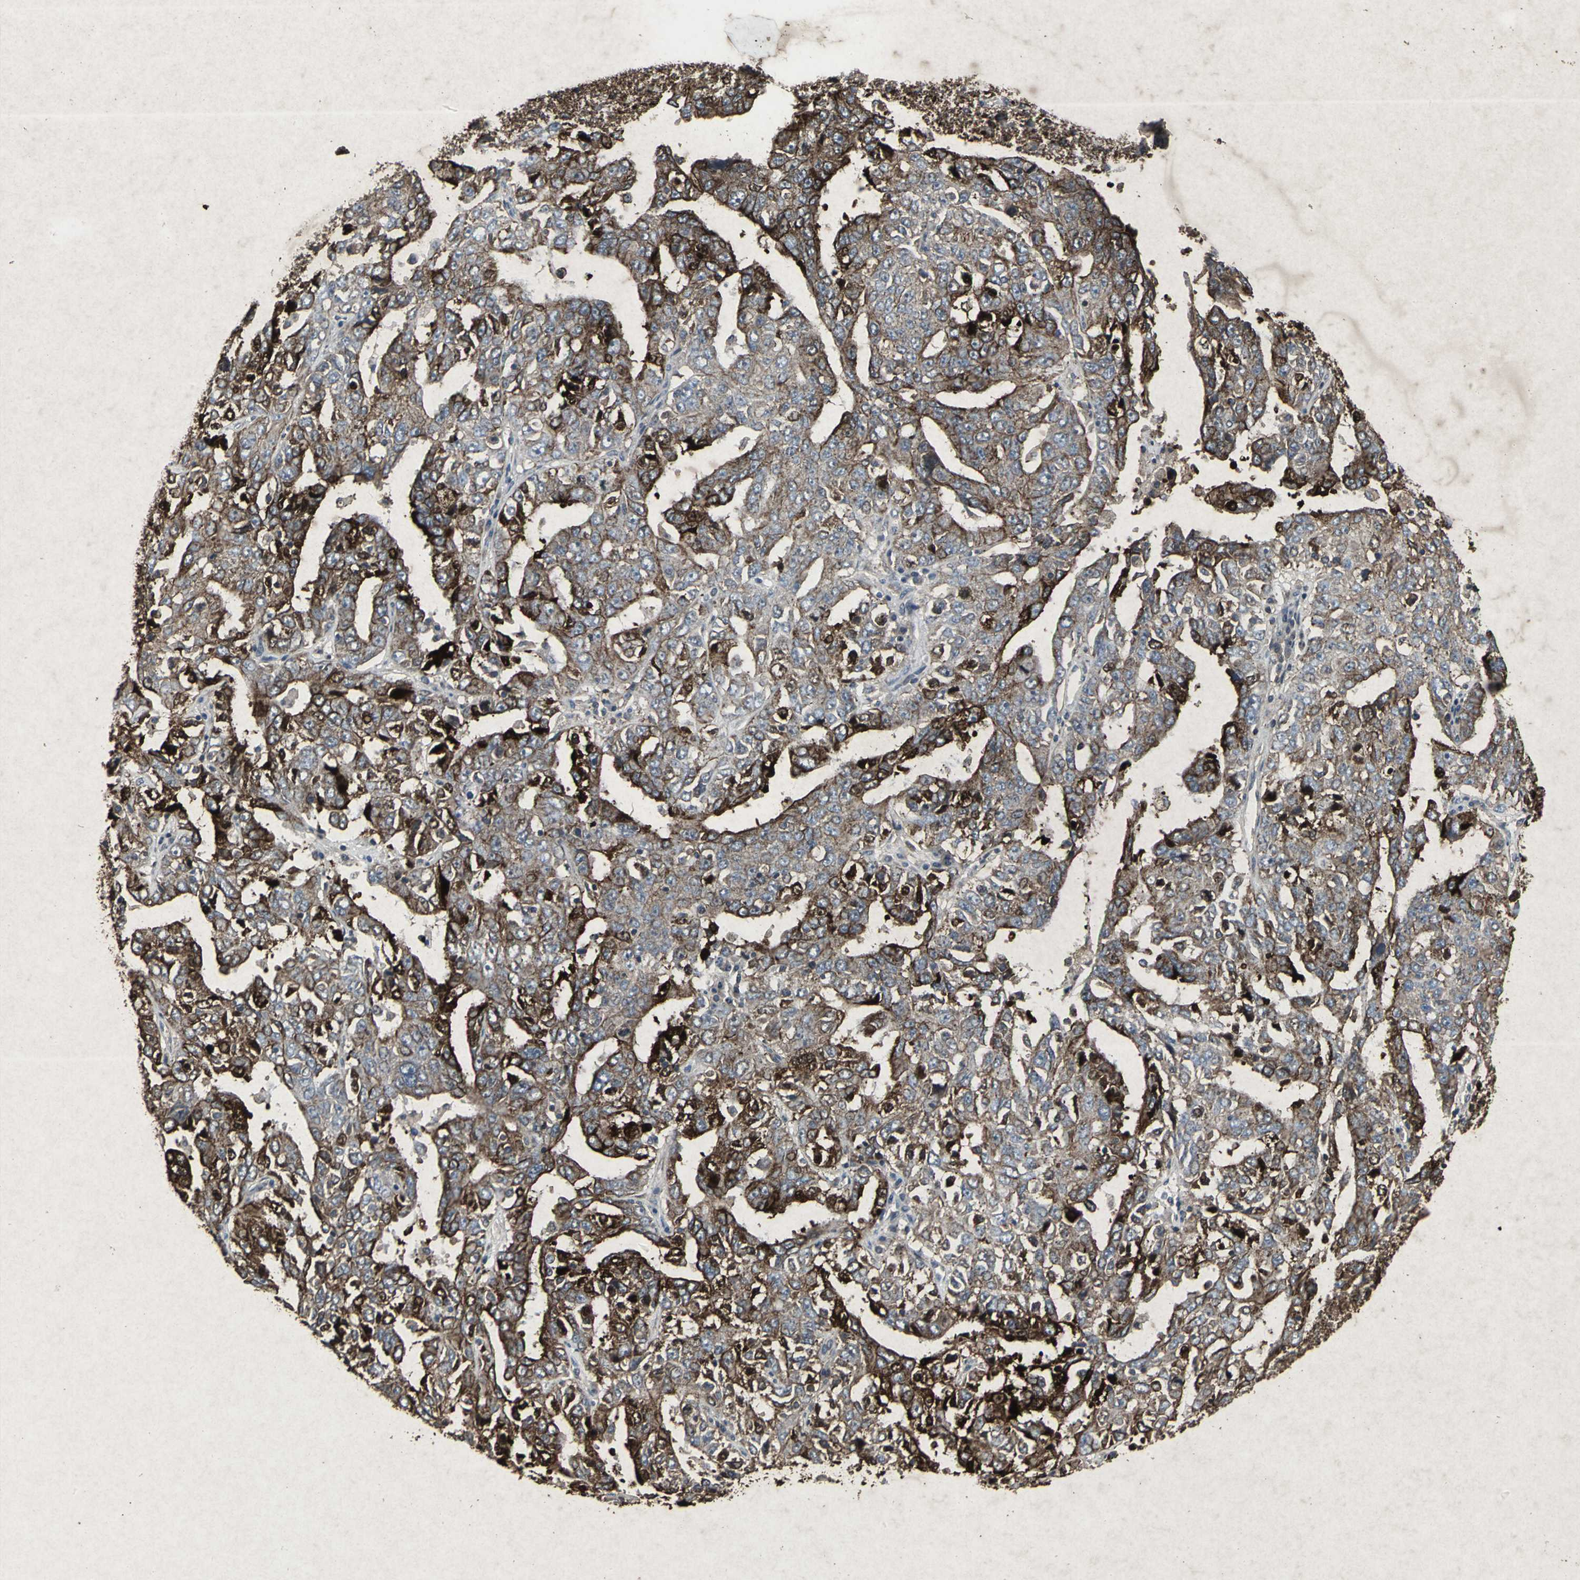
{"staining": {"intensity": "strong", "quantity": "25%-75%", "location": "cytoplasmic/membranous"}, "tissue": "ovarian cancer", "cell_type": "Tumor cells", "image_type": "cancer", "snomed": [{"axis": "morphology", "description": "Carcinoma, endometroid"}, {"axis": "topography", "description": "Ovary"}], "caption": "A brown stain labels strong cytoplasmic/membranous expression of a protein in ovarian endometroid carcinoma tumor cells.", "gene": "CCR9", "patient": {"sex": "female", "age": 62}}